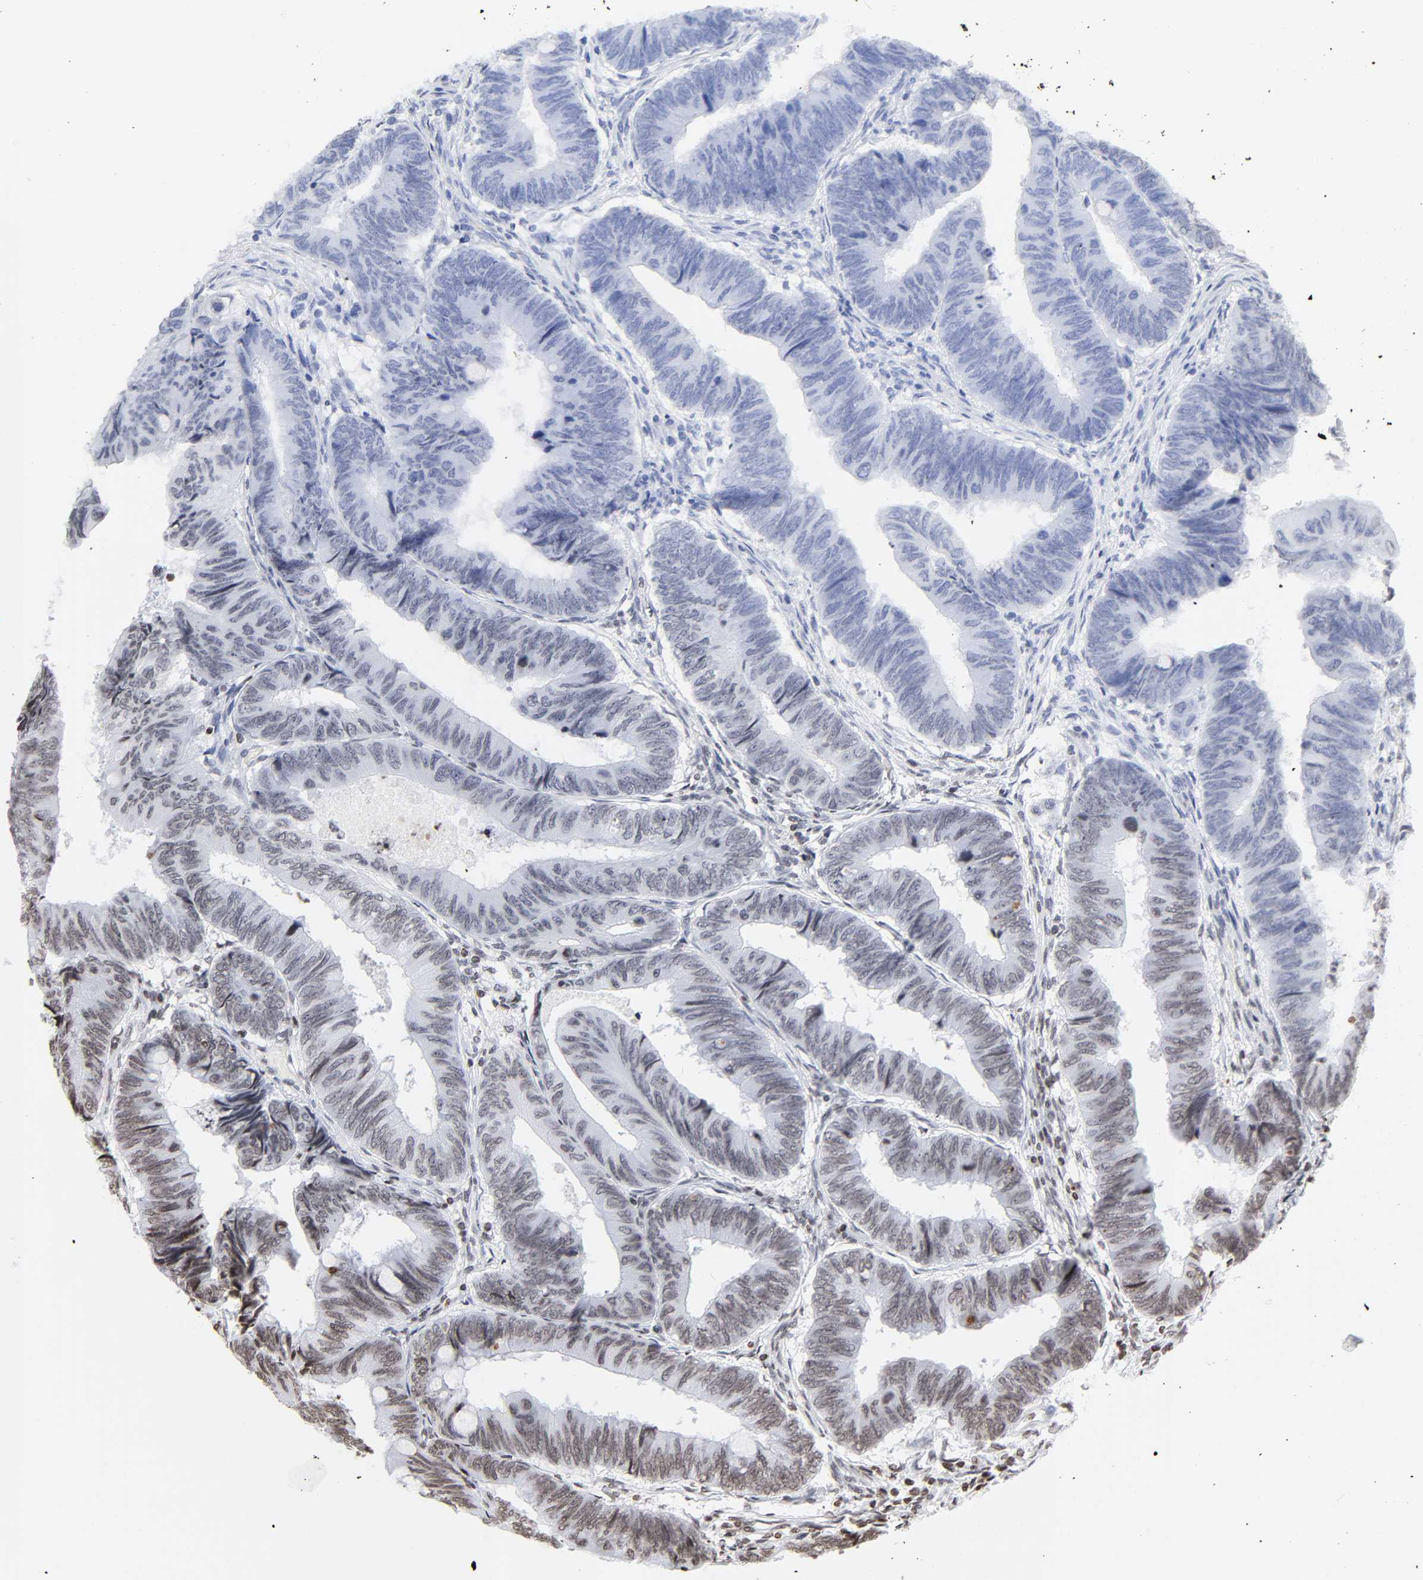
{"staining": {"intensity": "weak", "quantity": ">75%", "location": "nuclear"}, "tissue": "colorectal cancer", "cell_type": "Tumor cells", "image_type": "cancer", "snomed": [{"axis": "morphology", "description": "Normal tissue, NOS"}, {"axis": "morphology", "description": "Adenocarcinoma, NOS"}, {"axis": "topography", "description": "Rectum"}, {"axis": "topography", "description": "Peripheral nerve tissue"}], "caption": "Immunohistochemistry (IHC) (DAB (3,3'-diaminobenzidine)) staining of colorectal cancer displays weak nuclear protein staining in about >75% of tumor cells.", "gene": "H2AC12", "patient": {"sex": "male", "age": 92}}